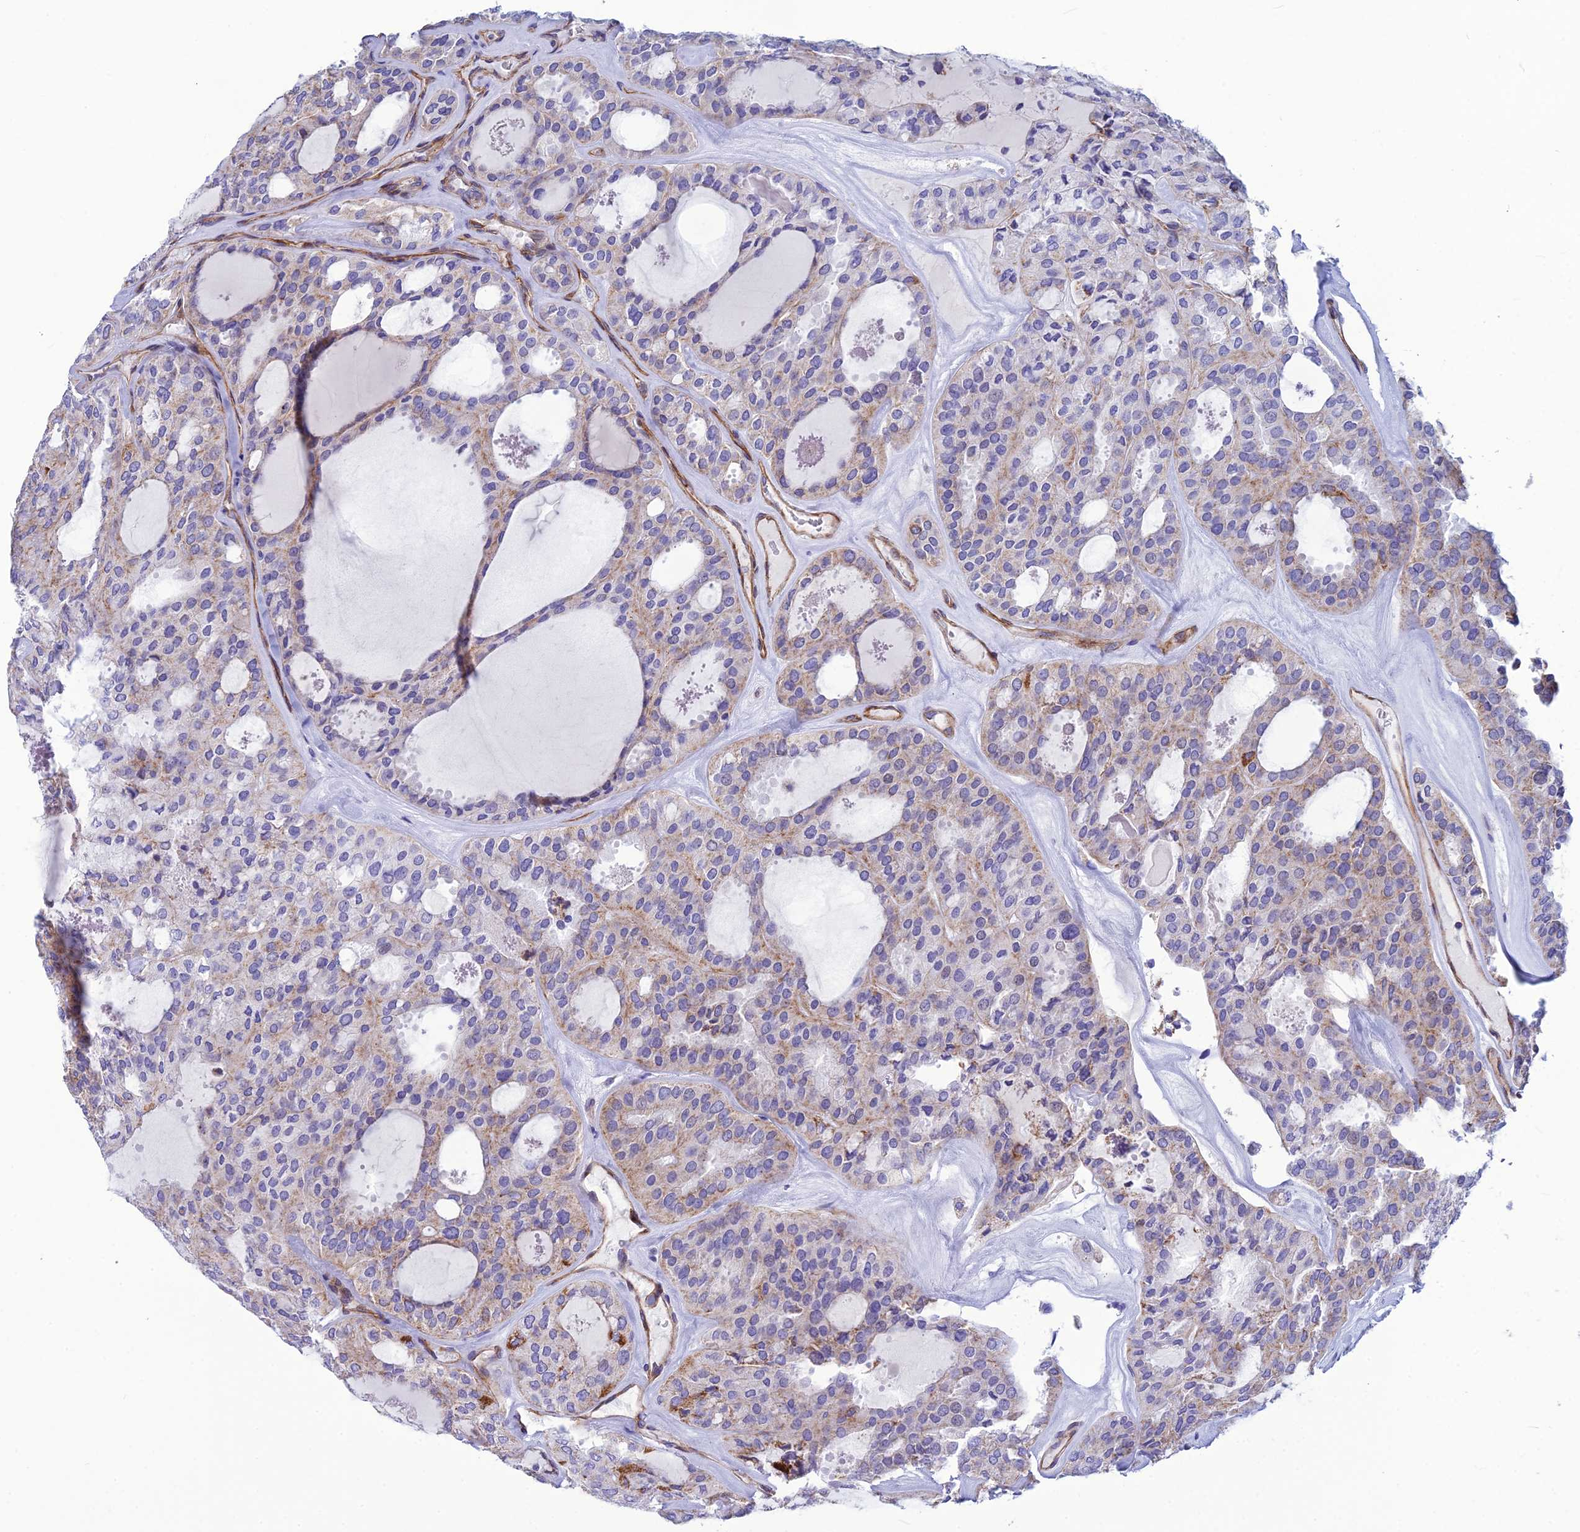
{"staining": {"intensity": "weak", "quantity": ">75%", "location": "cytoplasmic/membranous"}, "tissue": "thyroid cancer", "cell_type": "Tumor cells", "image_type": "cancer", "snomed": [{"axis": "morphology", "description": "Follicular adenoma carcinoma, NOS"}, {"axis": "topography", "description": "Thyroid gland"}], "caption": "Human thyroid cancer stained with a protein marker exhibits weak staining in tumor cells.", "gene": "POMGNT1", "patient": {"sex": "male", "age": 75}}